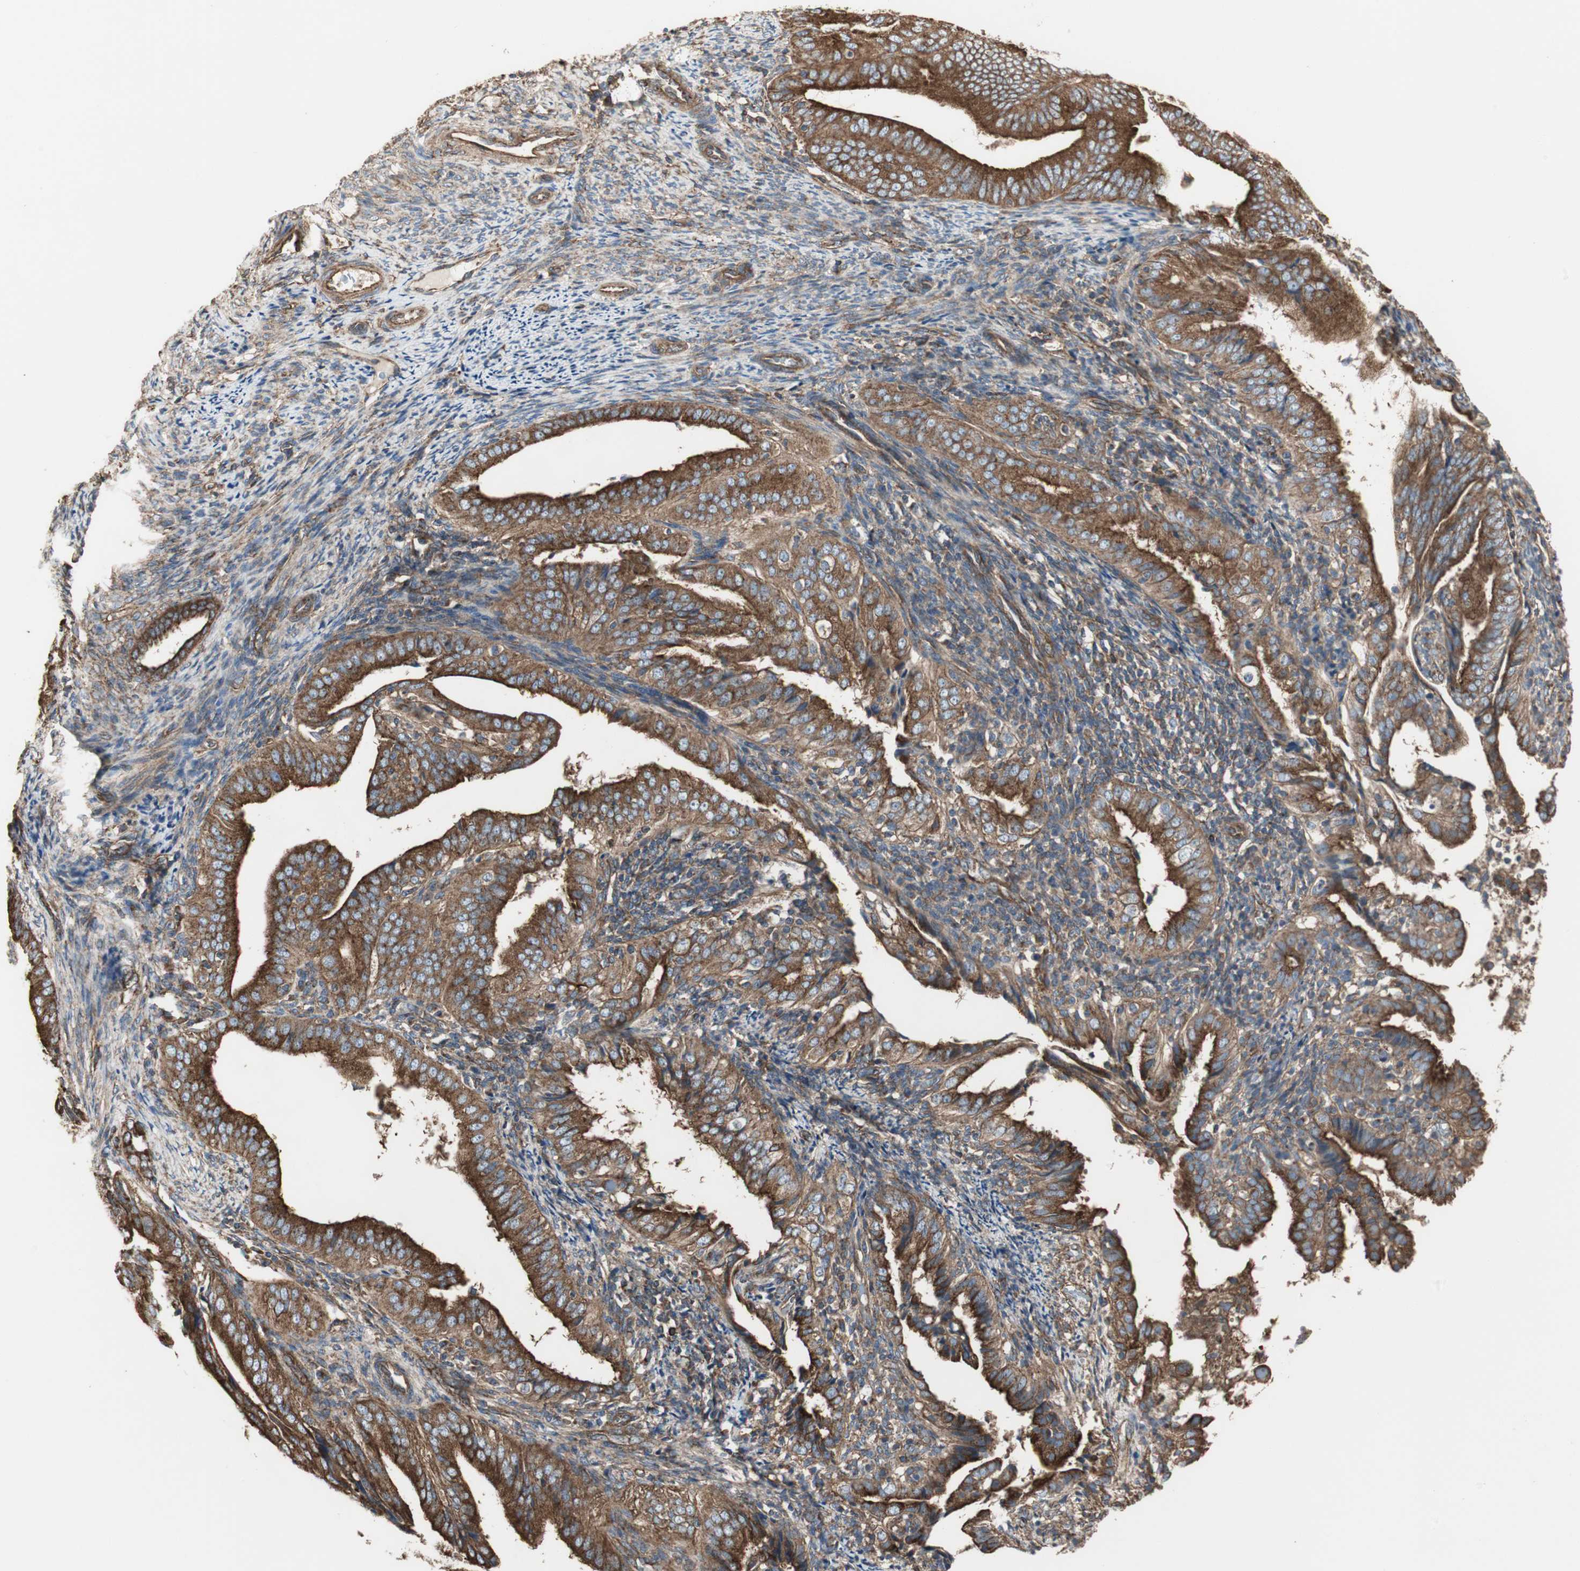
{"staining": {"intensity": "strong", "quantity": ">75%", "location": "cytoplasmic/membranous"}, "tissue": "endometrial cancer", "cell_type": "Tumor cells", "image_type": "cancer", "snomed": [{"axis": "morphology", "description": "Adenocarcinoma, NOS"}, {"axis": "topography", "description": "Endometrium"}], "caption": "This micrograph shows immunohistochemistry staining of human endometrial adenocarcinoma, with high strong cytoplasmic/membranous expression in about >75% of tumor cells.", "gene": "H6PD", "patient": {"sex": "female", "age": 58}}